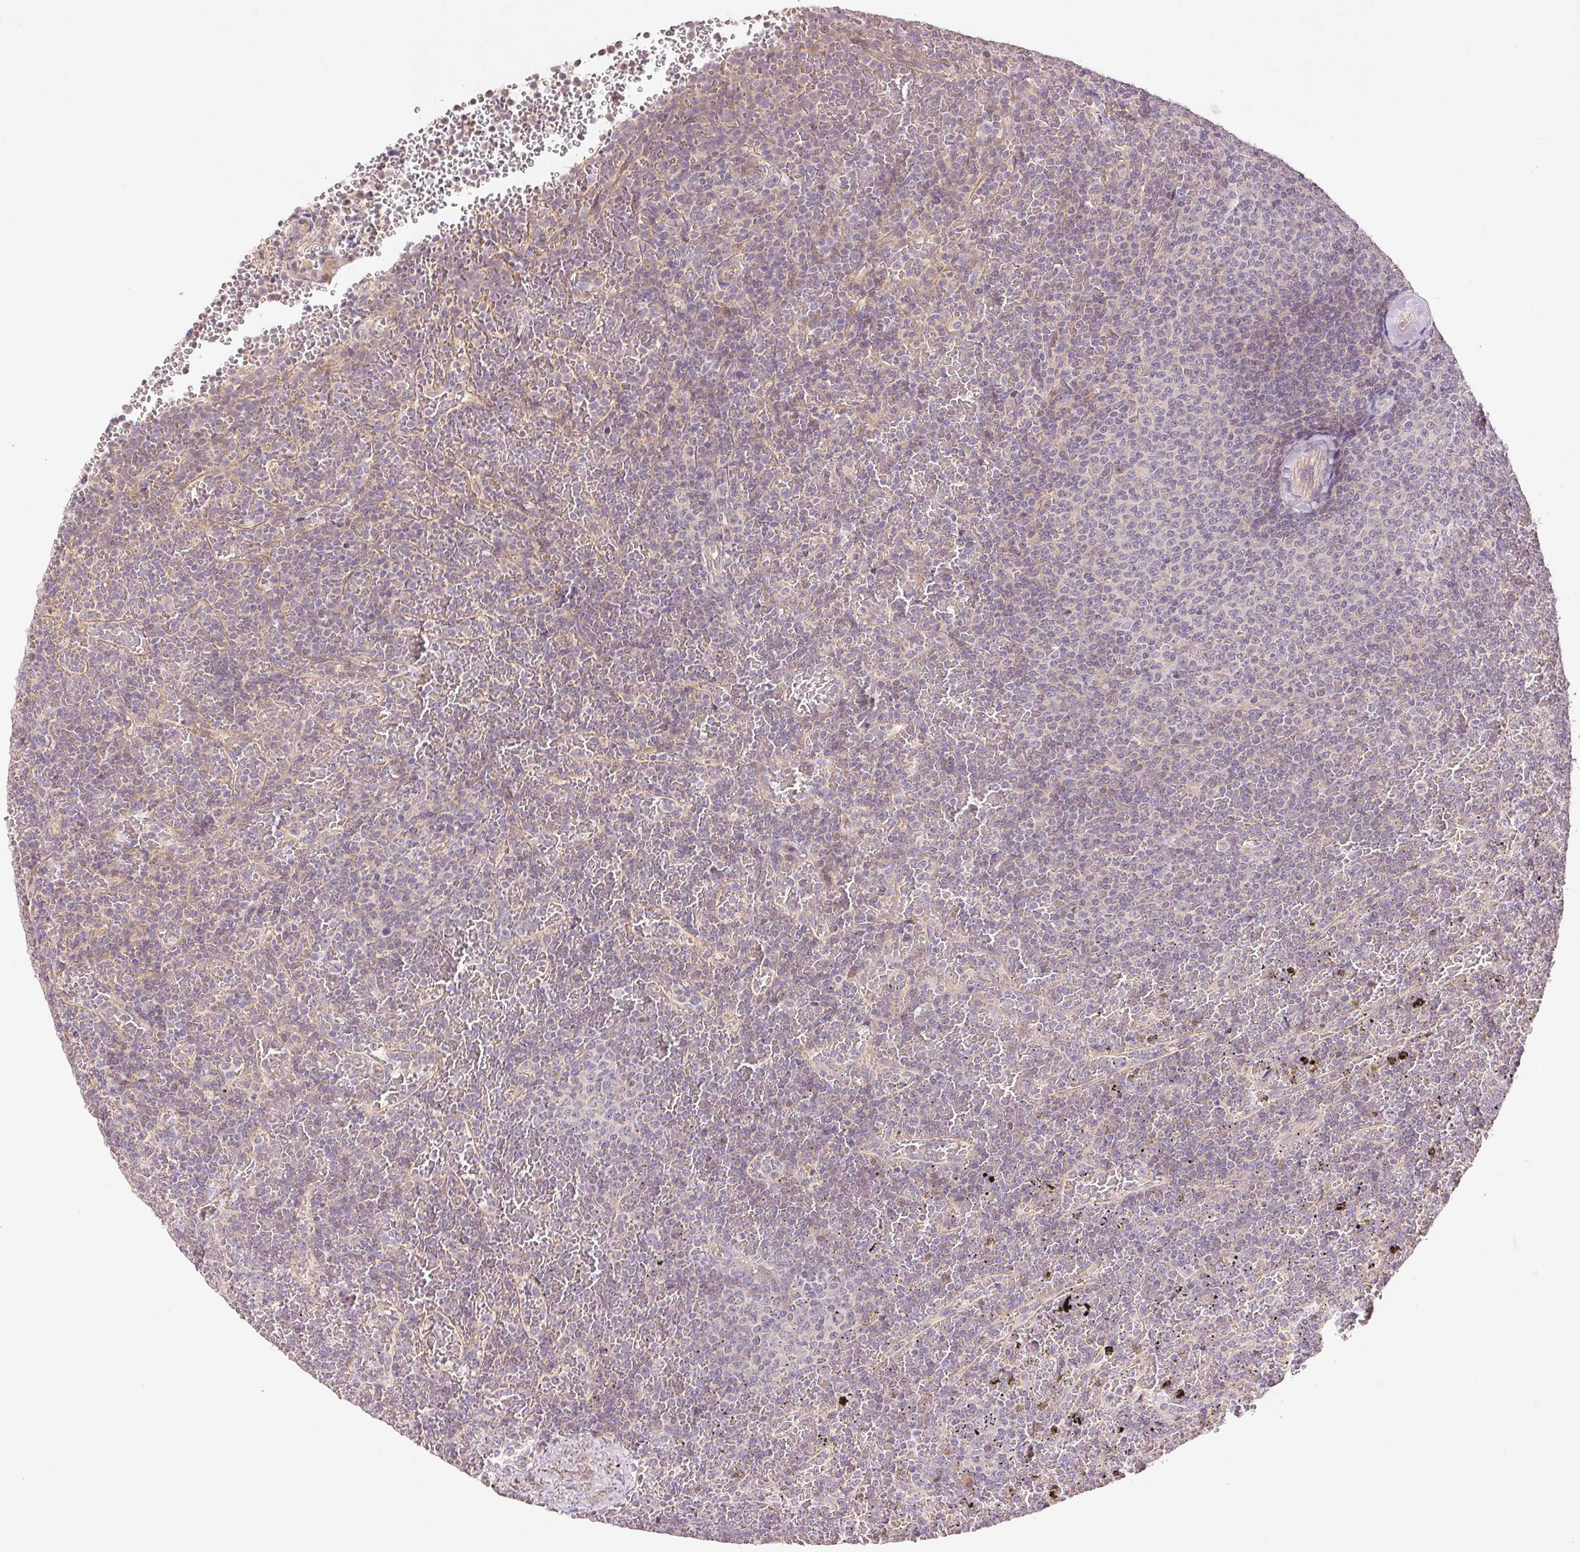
{"staining": {"intensity": "negative", "quantity": "none", "location": "none"}, "tissue": "lymphoma", "cell_type": "Tumor cells", "image_type": "cancer", "snomed": [{"axis": "morphology", "description": "Malignant lymphoma, non-Hodgkin's type, Low grade"}, {"axis": "topography", "description": "Spleen"}], "caption": "The micrograph demonstrates no staining of tumor cells in lymphoma.", "gene": "YIF1B", "patient": {"sex": "female", "age": 77}}